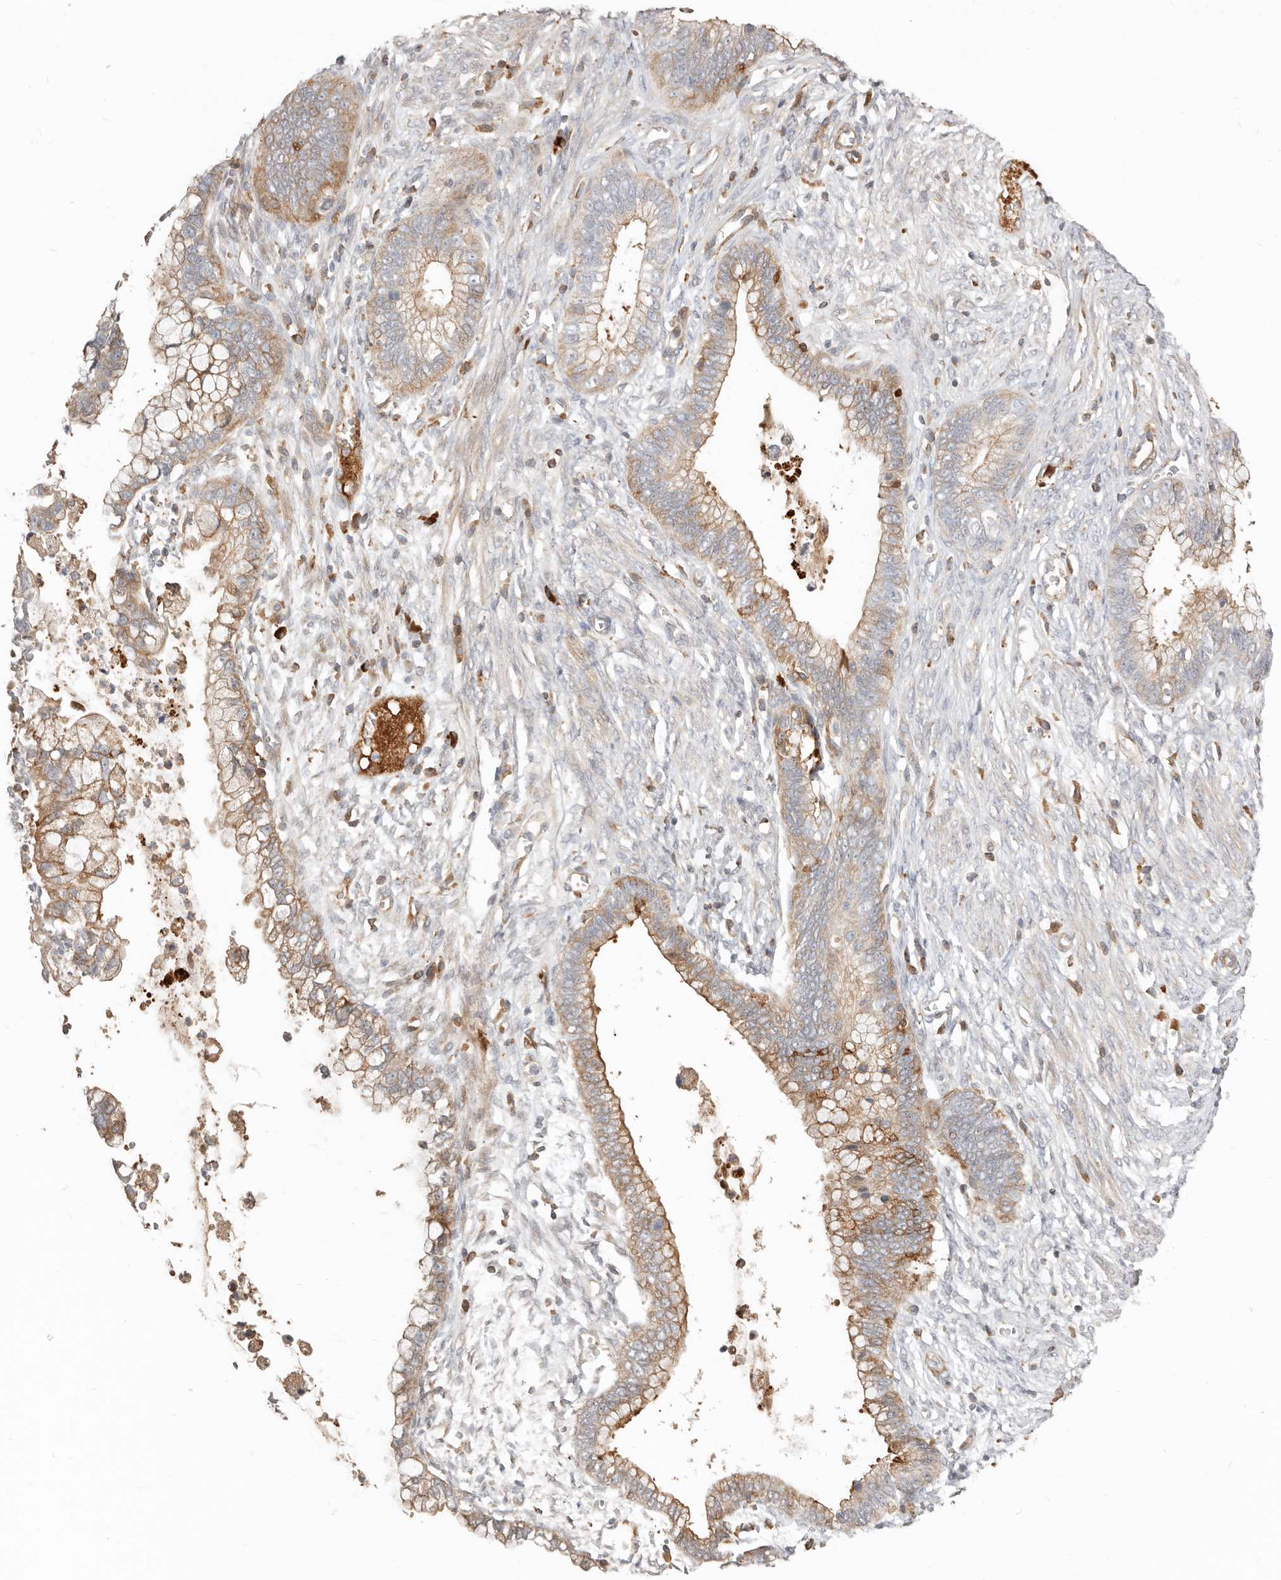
{"staining": {"intensity": "moderate", "quantity": "25%-75%", "location": "cytoplasmic/membranous"}, "tissue": "cervical cancer", "cell_type": "Tumor cells", "image_type": "cancer", "snomed": [{"axis": "morphology", "description": "Adenocarcinoma, NOS"}, {"axis": "topography", "description": "Cervix"}], "caption": "Tumor cells show medium levels of moderate cytoplasmic/membranous staining in approximately 25%-75% of cells in human cervical cancer (adenocarcinoma). (DAB (3,3'-diaminobenzidine) IHC, brown staining for protein, blue staining for nuclei).", "gene": "MTFR2", "patient": {"sex": "female", "age": 44}}